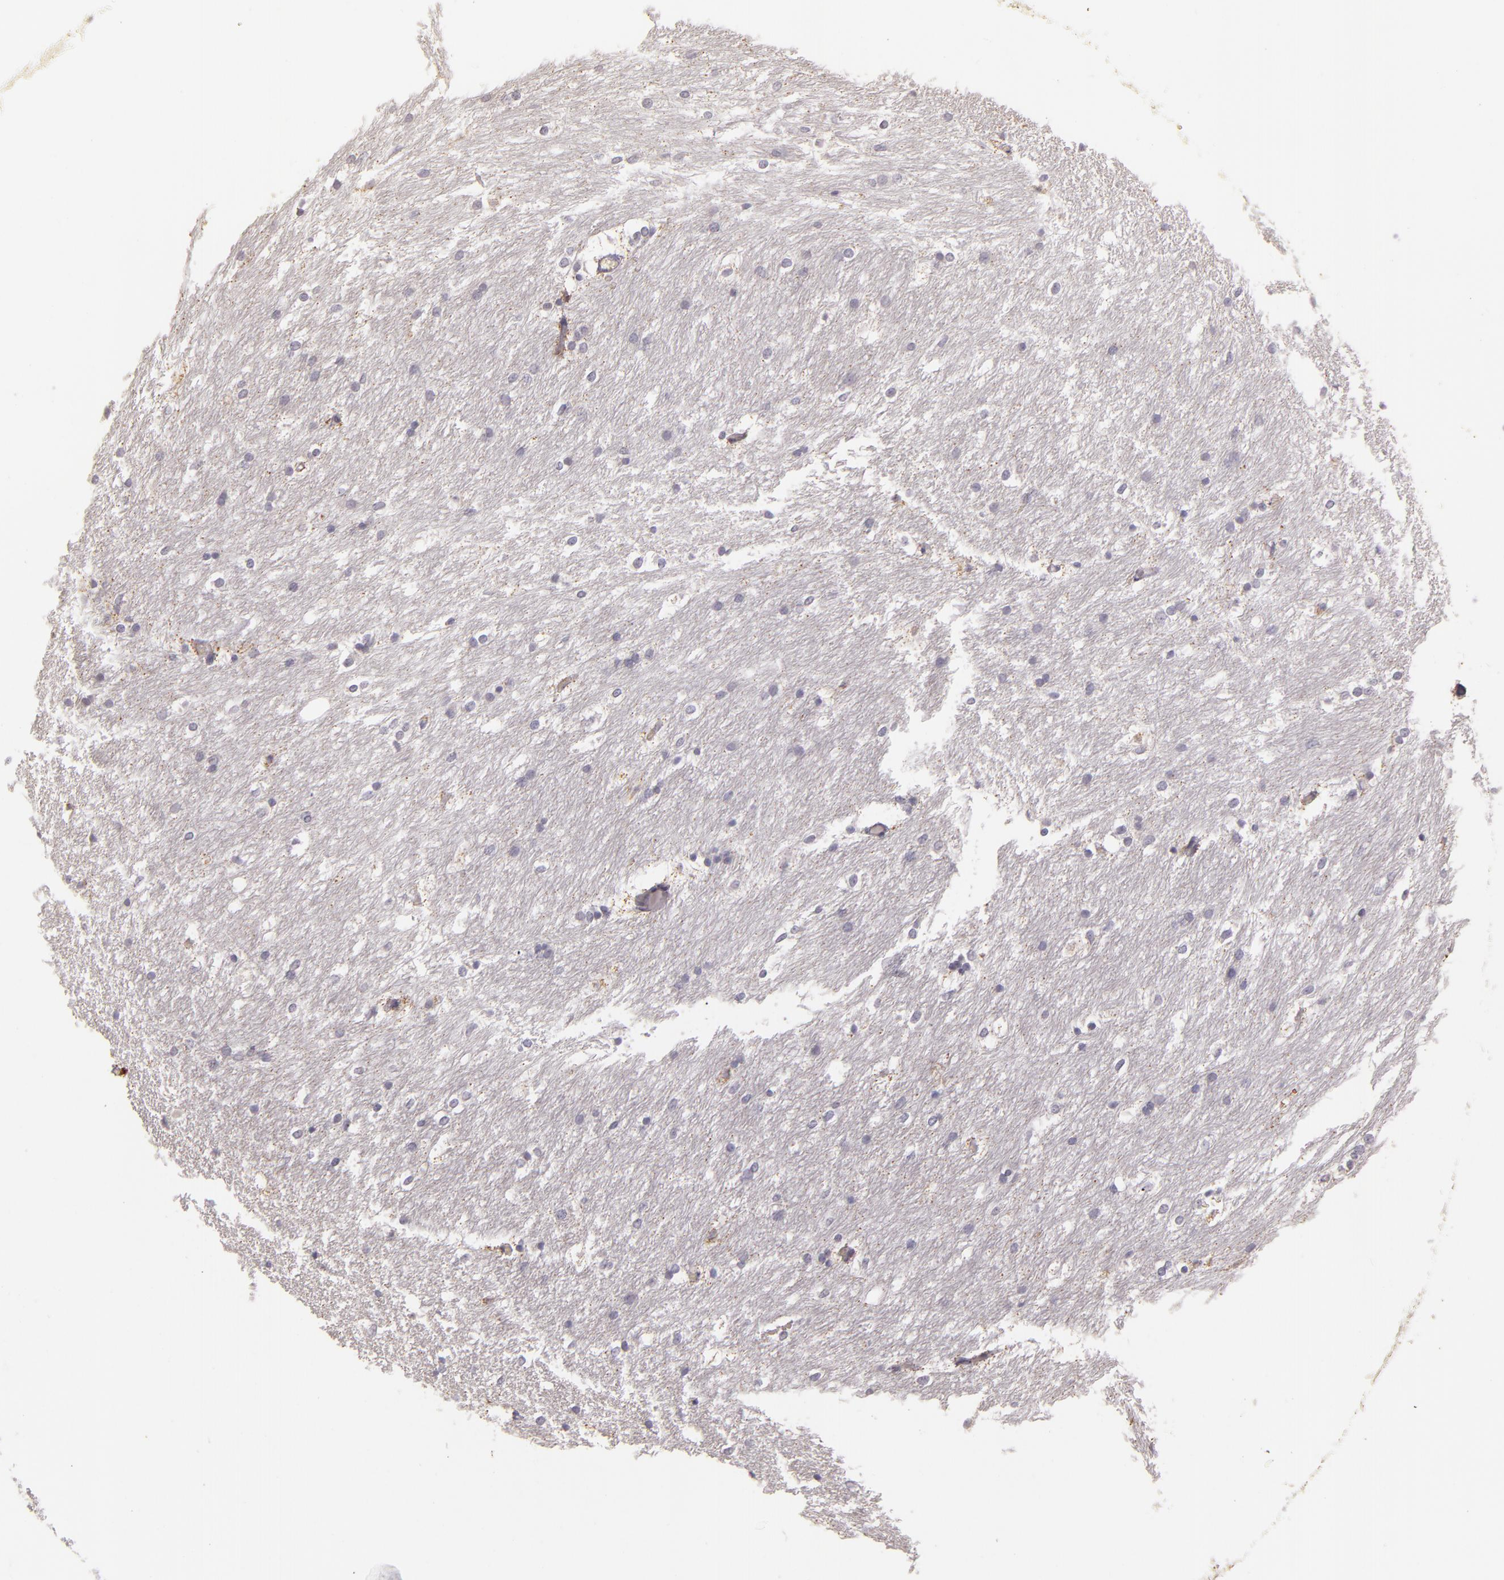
{"staining": {"intensity": "negative", "quantity": "none", "location": "none"}, "tissue": "caudate", "cell_type": "Glial cells", "image_type": "normal", "snomed": [{"axis": "morphology", "description": "Normal tissue, NOS"}, {"axis": "topography", "description": "Lateral ventricle wall"}], "caption": "DAB immunohistochemical staining of benign caudate demonstrates no significant expression in glial cells. (Brightfield microscopy of DAB (3,3'-diaminobenzidine) immunohistochemistry (IHC) at high magnification).", "gene": "TLR8", "patient": {"sex": "female", "age": 19}}